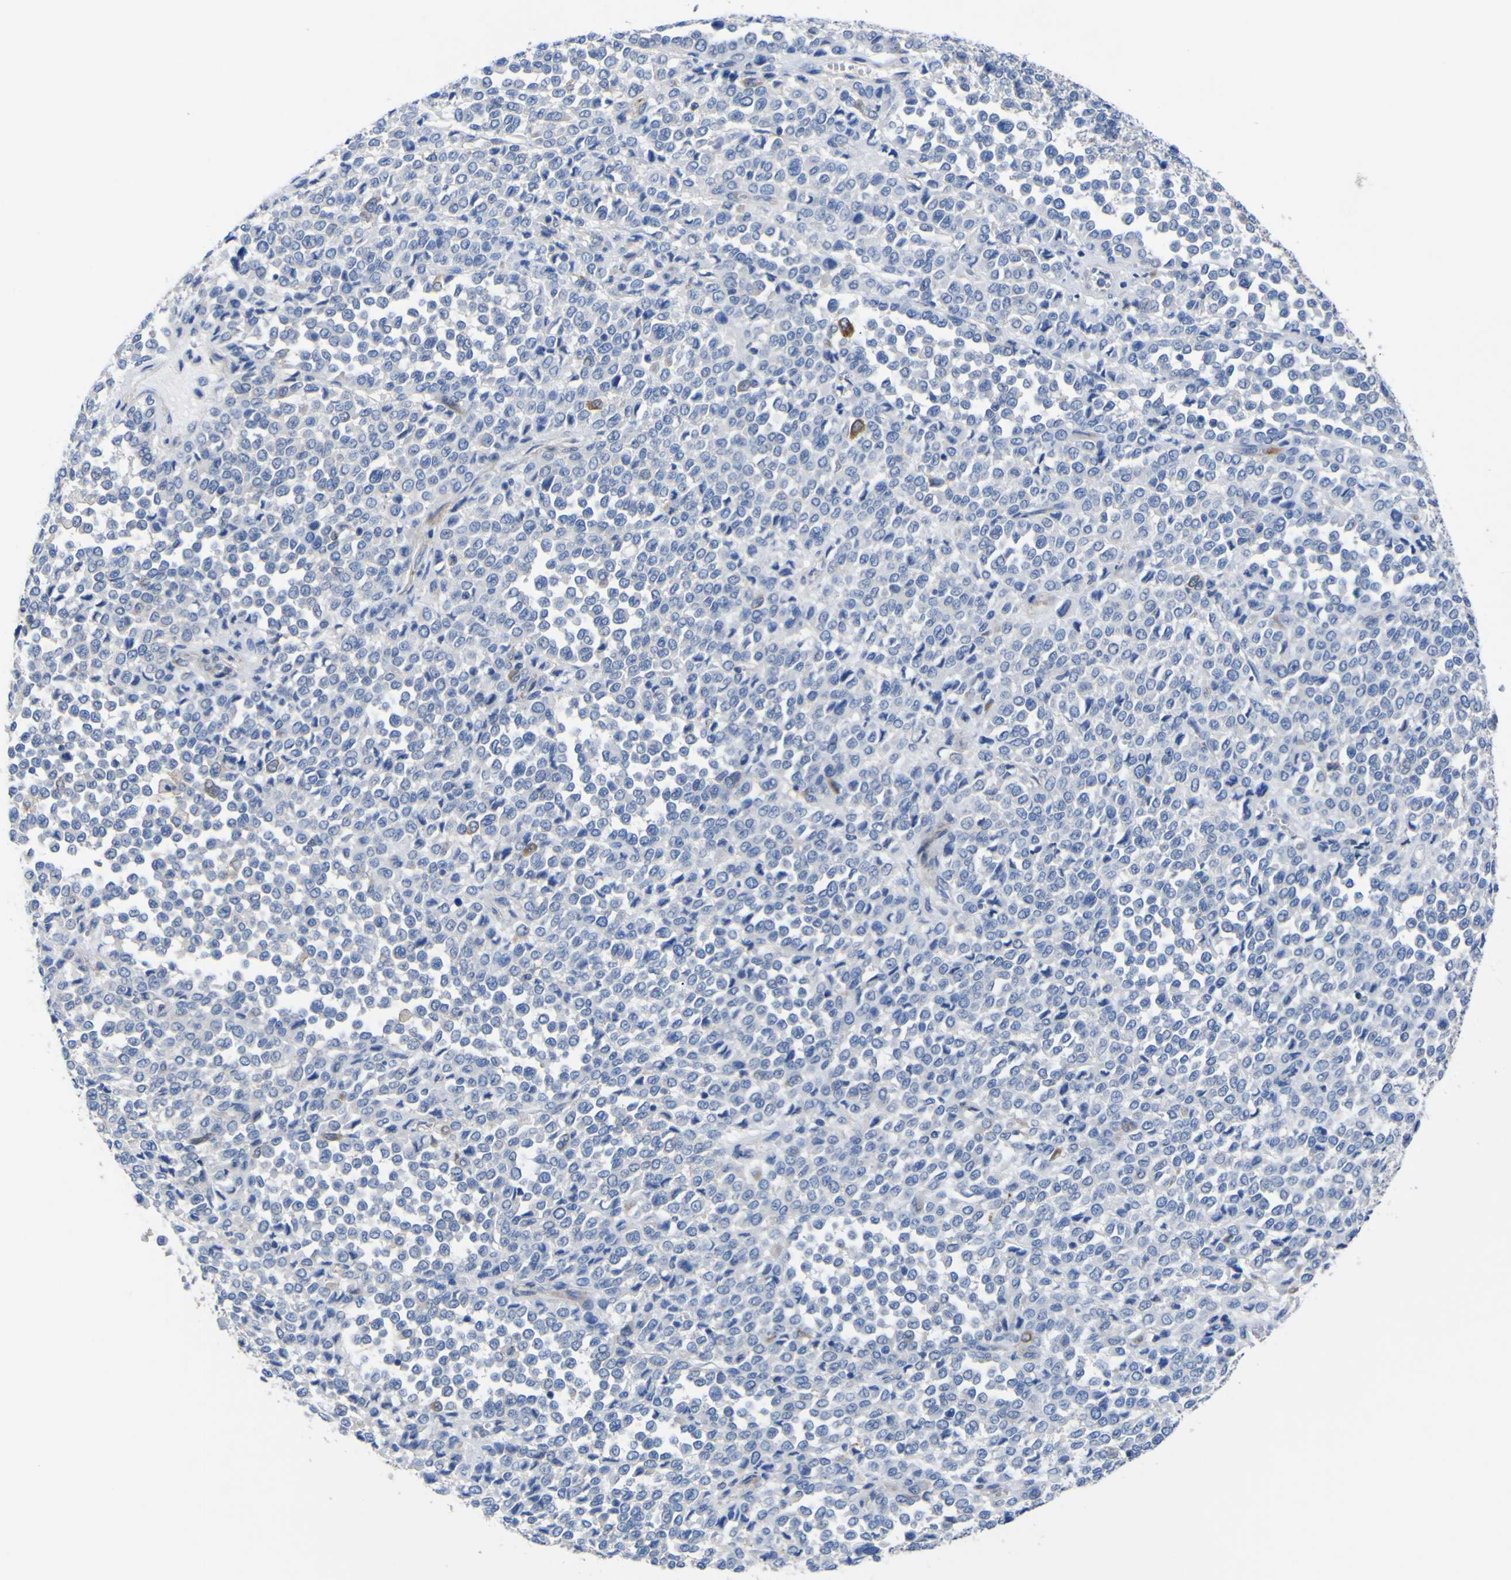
{"staining": {"intensity": "moderate", "quantity": "<25%", "location": "cytoplasmic/membranous"}, "tissue": "melanoma", "cell_type": "Tumor cells", "image_type": "cancer", "snomed": [{"axis": "morphology", "description": "Malignant melanoma, Metastatic site"}, {"axis": "topography", "description": "Pancreas"}], "caption": "Protein staining of malignant melanoma (metastatic site) tissue demonstrates moderate cytoplasmic/membranous expression in about <25% of tumor cells. (IHC, brightfield microscopy, high magnification).", "gene": "AGO4", "patient": {"sex": "female", "age": 30}}